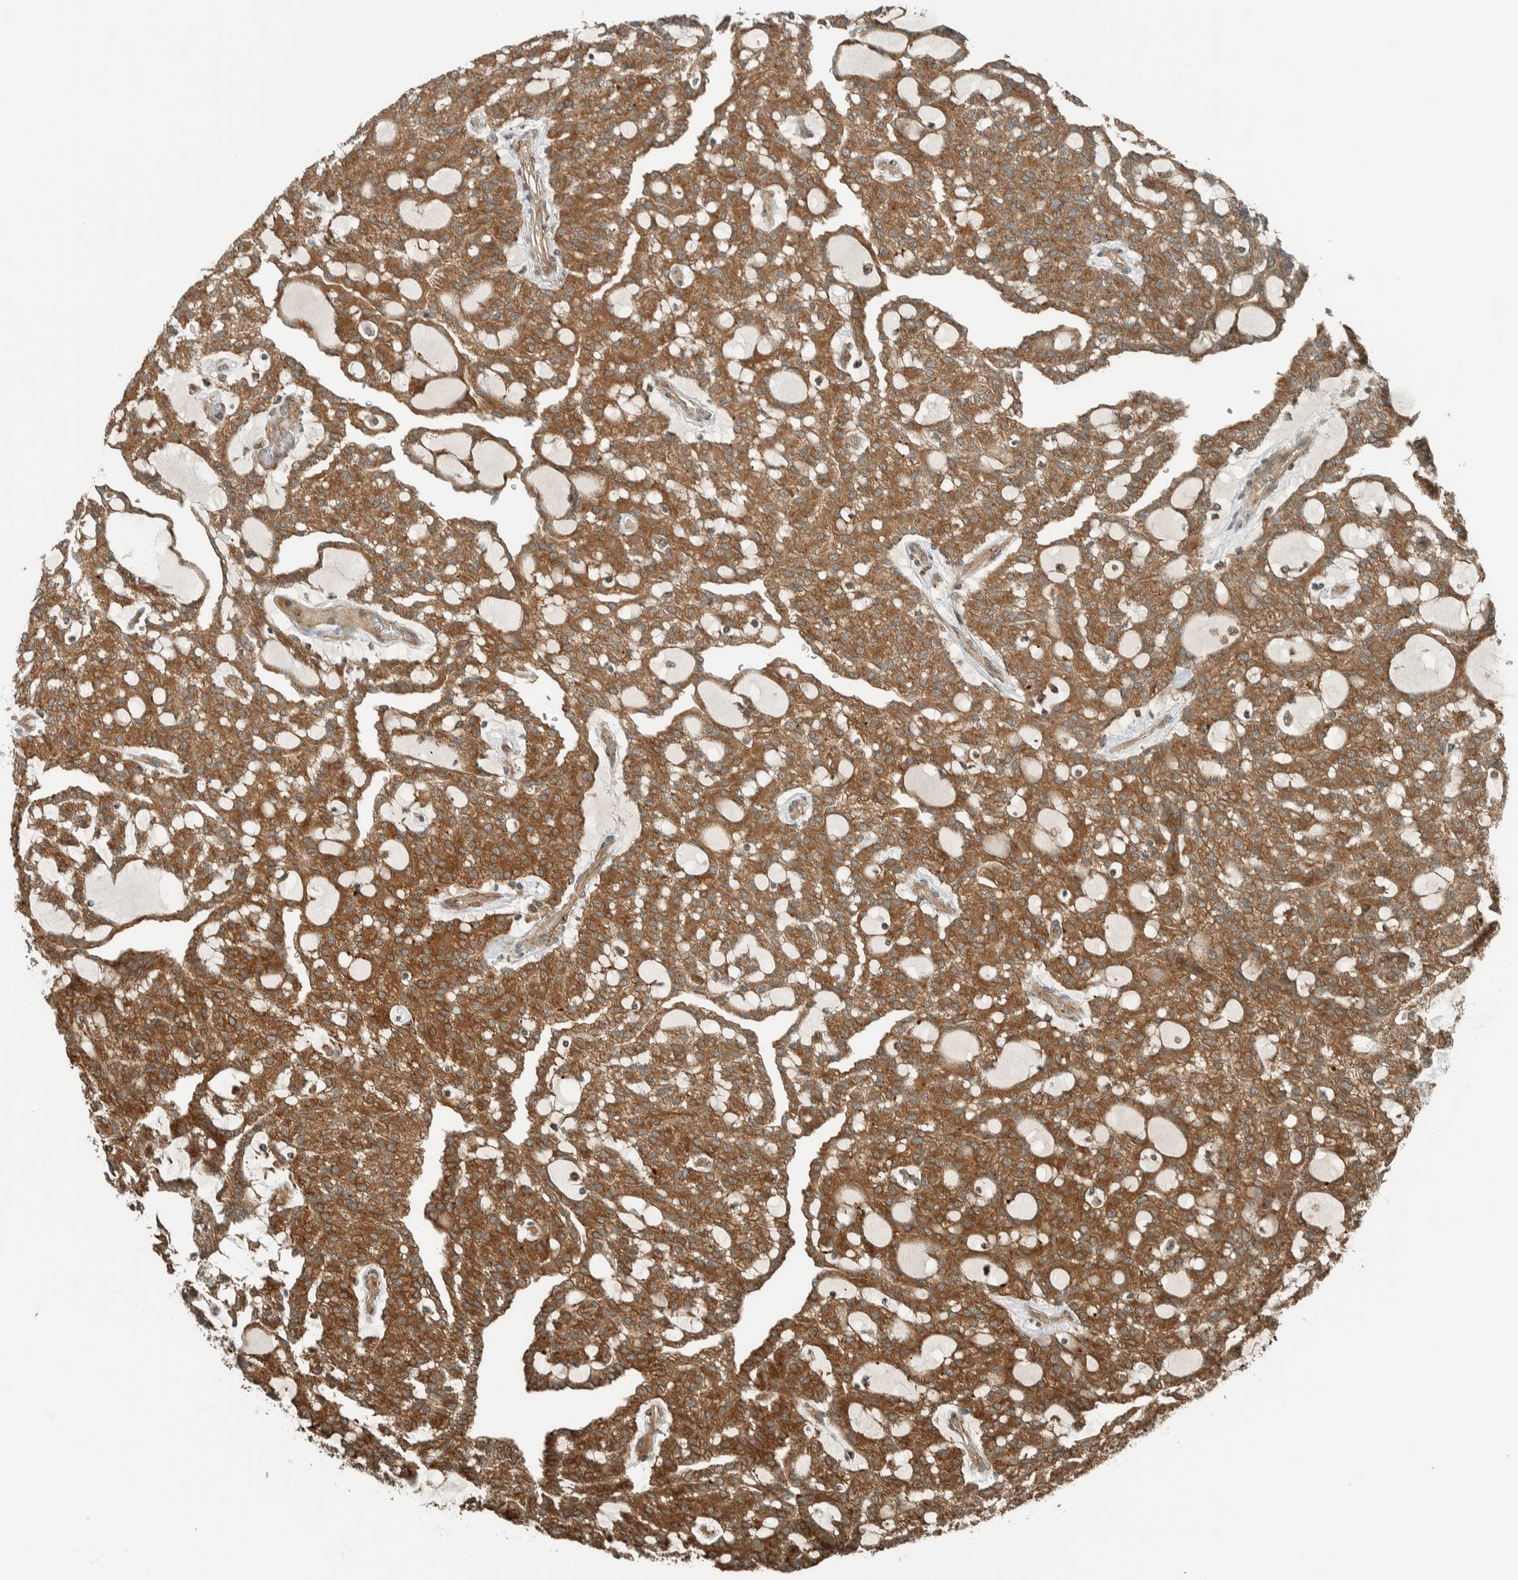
{"staining": {"intensity": "moderate", "quantity": ">75%", "location": "cytoplasmic/membranous"}, "tissue": "renal cancer", "cell_type": "Tumor cells", "image_type": "cancer", "snomed": [{"axis": "morphology", "description": "Adenocarcinoma, NOS"}, {"axis": "topography", "description": "Kidney"}], "caption": "The photomicrograph reveals staining of adenocarcinoma (renal), revealing moderate cytoplasmic/membranous protein positivity (brown color) within tumor cells. Immunohistochemistry stains the protein of interest in brown and the nuclei are stained blue.", "gene": "EXOC7", "patient": {"sex": "male", "age": 63}}